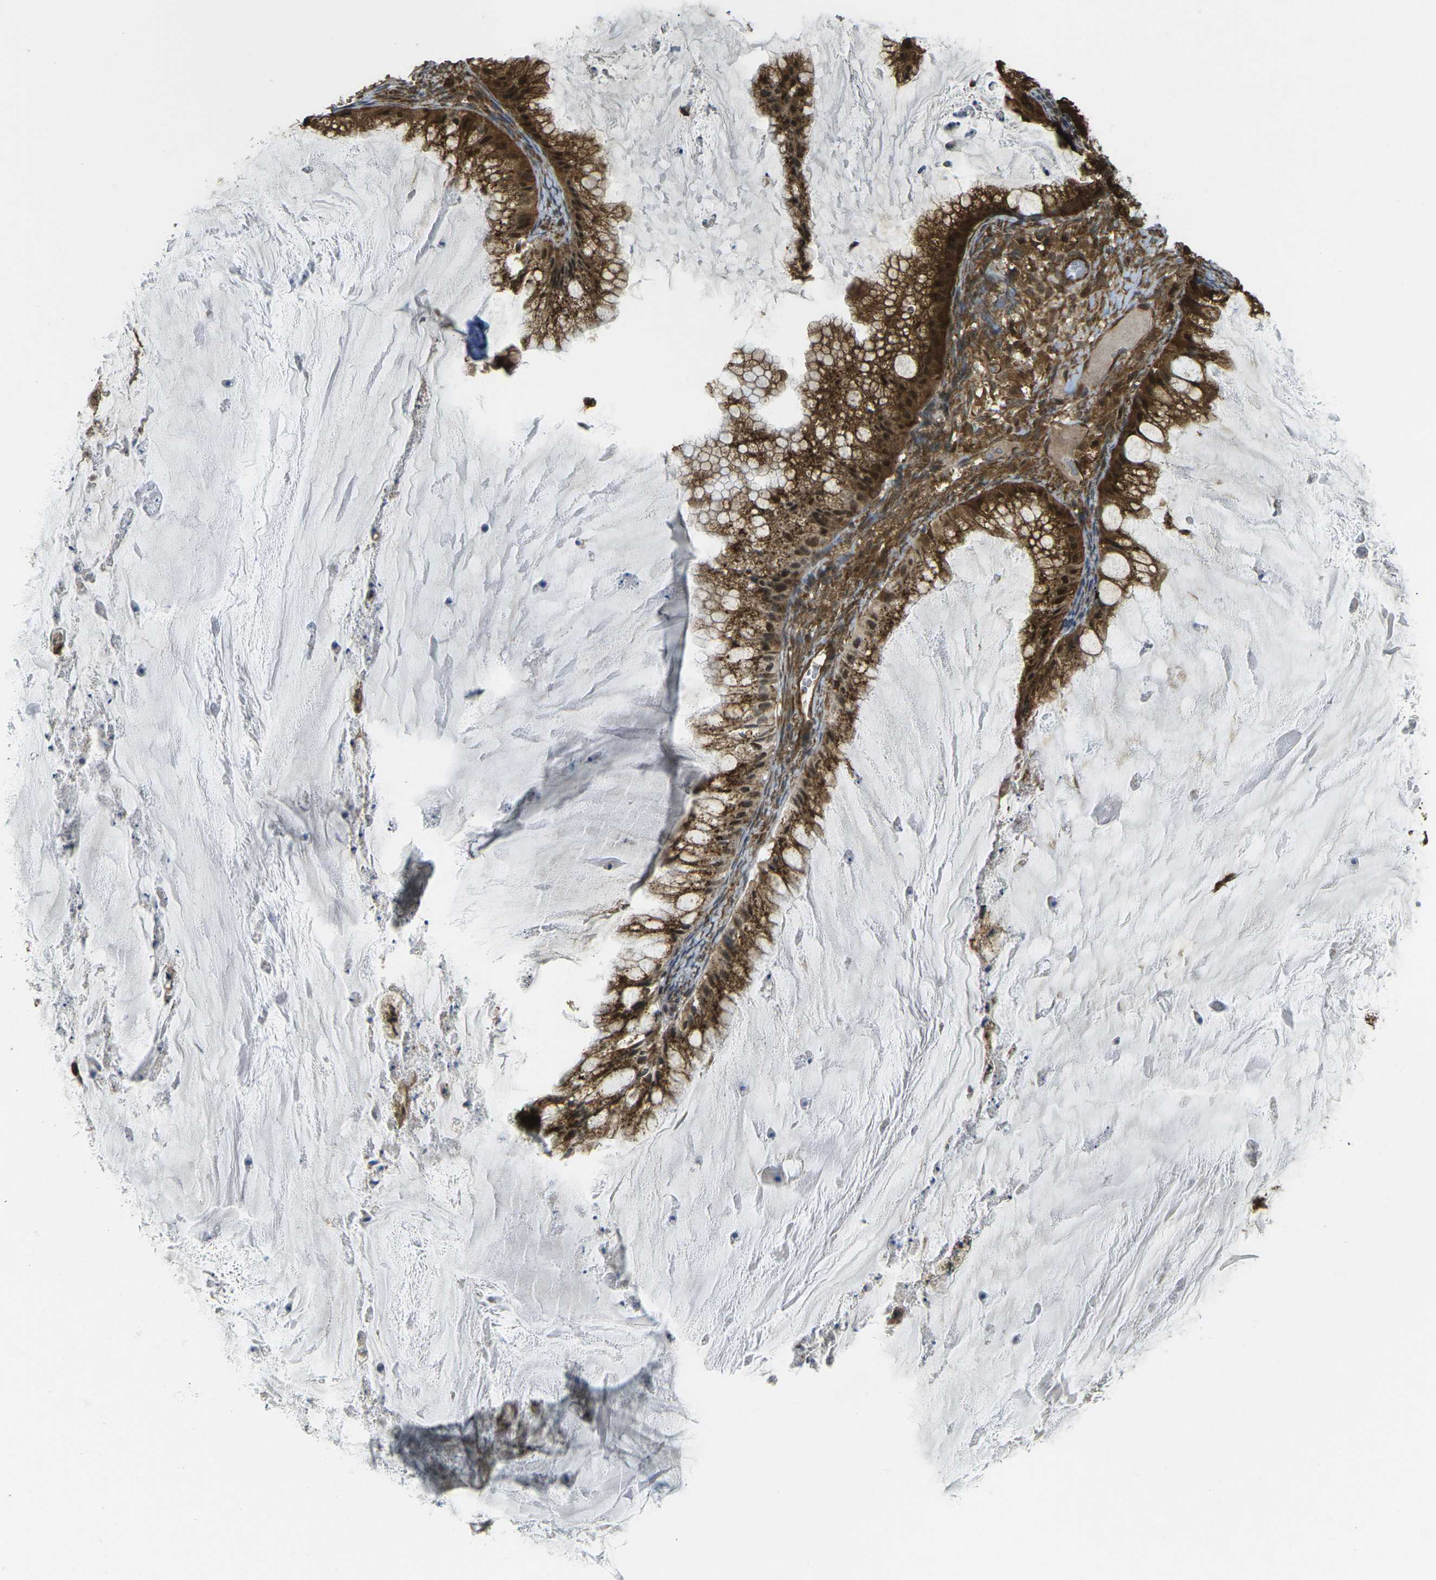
{"staining": {"intensity": "strong", "quantity": ">75%", "location": "cytoplasmic/membranous"}, "tissue": "ovarian cancer", "cell_type": "Tumor cells", "image_type": "cancer", "snomed": [{"axis": "morphology", "description": "Cystadenocarcinoma, mucinous, NOS"}, {"axis": "topography", "description": "Ovary"}], "caption": "Immunohistochemical staining of ovarian mucinous cystadenocarcinoma displays high levels of strong cytoplasmic/membranous positivity in approximately >75% of tumor cells.", "gene": "CHMP3", "patient": {"sex": "female", "age": 57}}